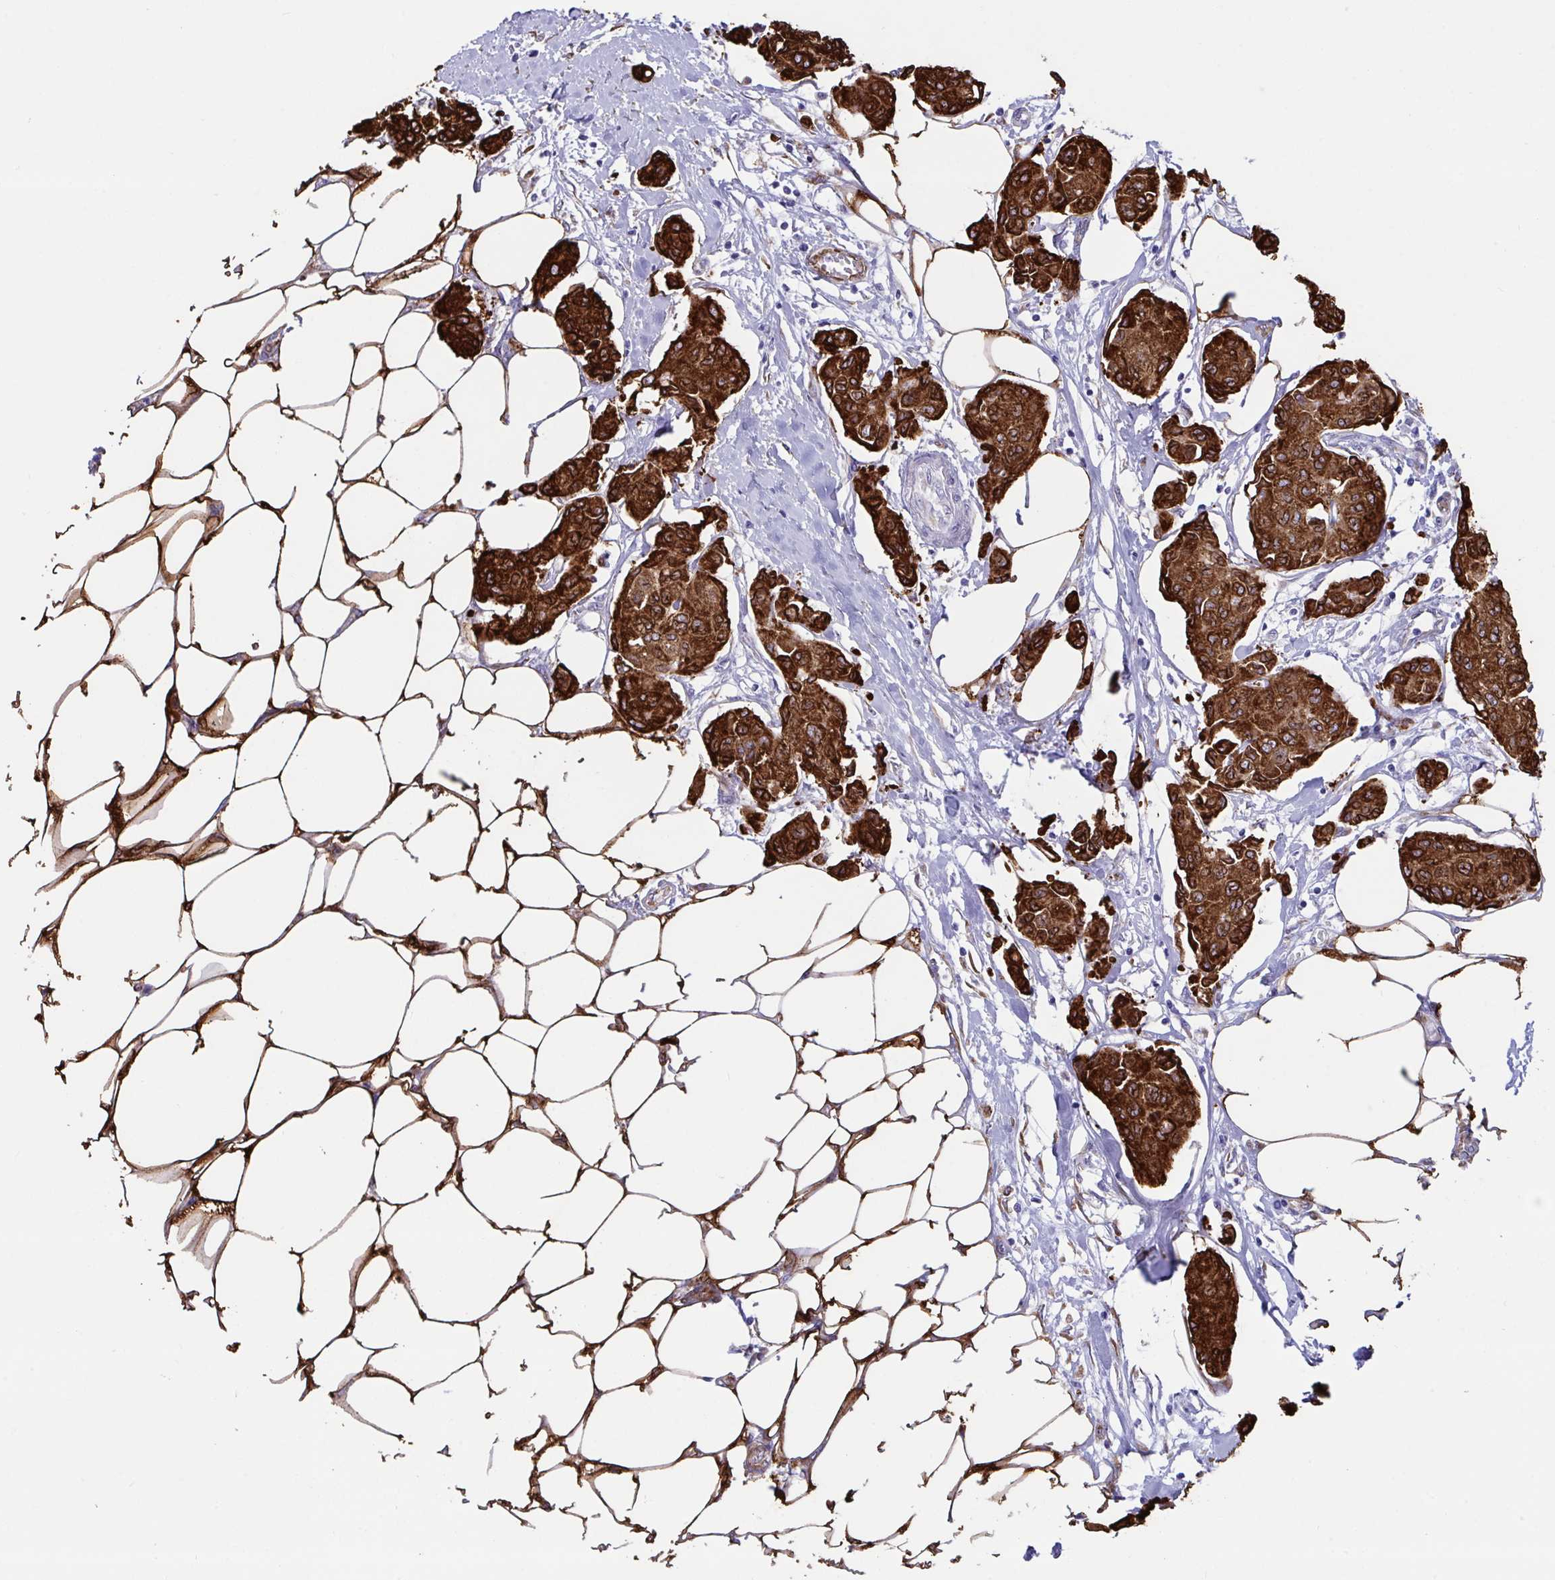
{"staining": {"intensity": "strong", "quantity": ">75%", "location": "cytoplasmic/membranous"}, "tissue": "breast cancer", "cell_type": "Tumor cells", "image_type": "cancer", "snomed": [{"axis": "morphology", "description": "Duct carcinoma"}, {"axis": "topography", "description": "Breast"}, {"axis": "topography", "description": "Lymph node"}], "caption": "Human breast invasive ductal carcinoma stained with a protein marker demonstrates strong staining in tumor cells.", "gene": "ASPH", "patient": {"sex": "female", "age": 80}}